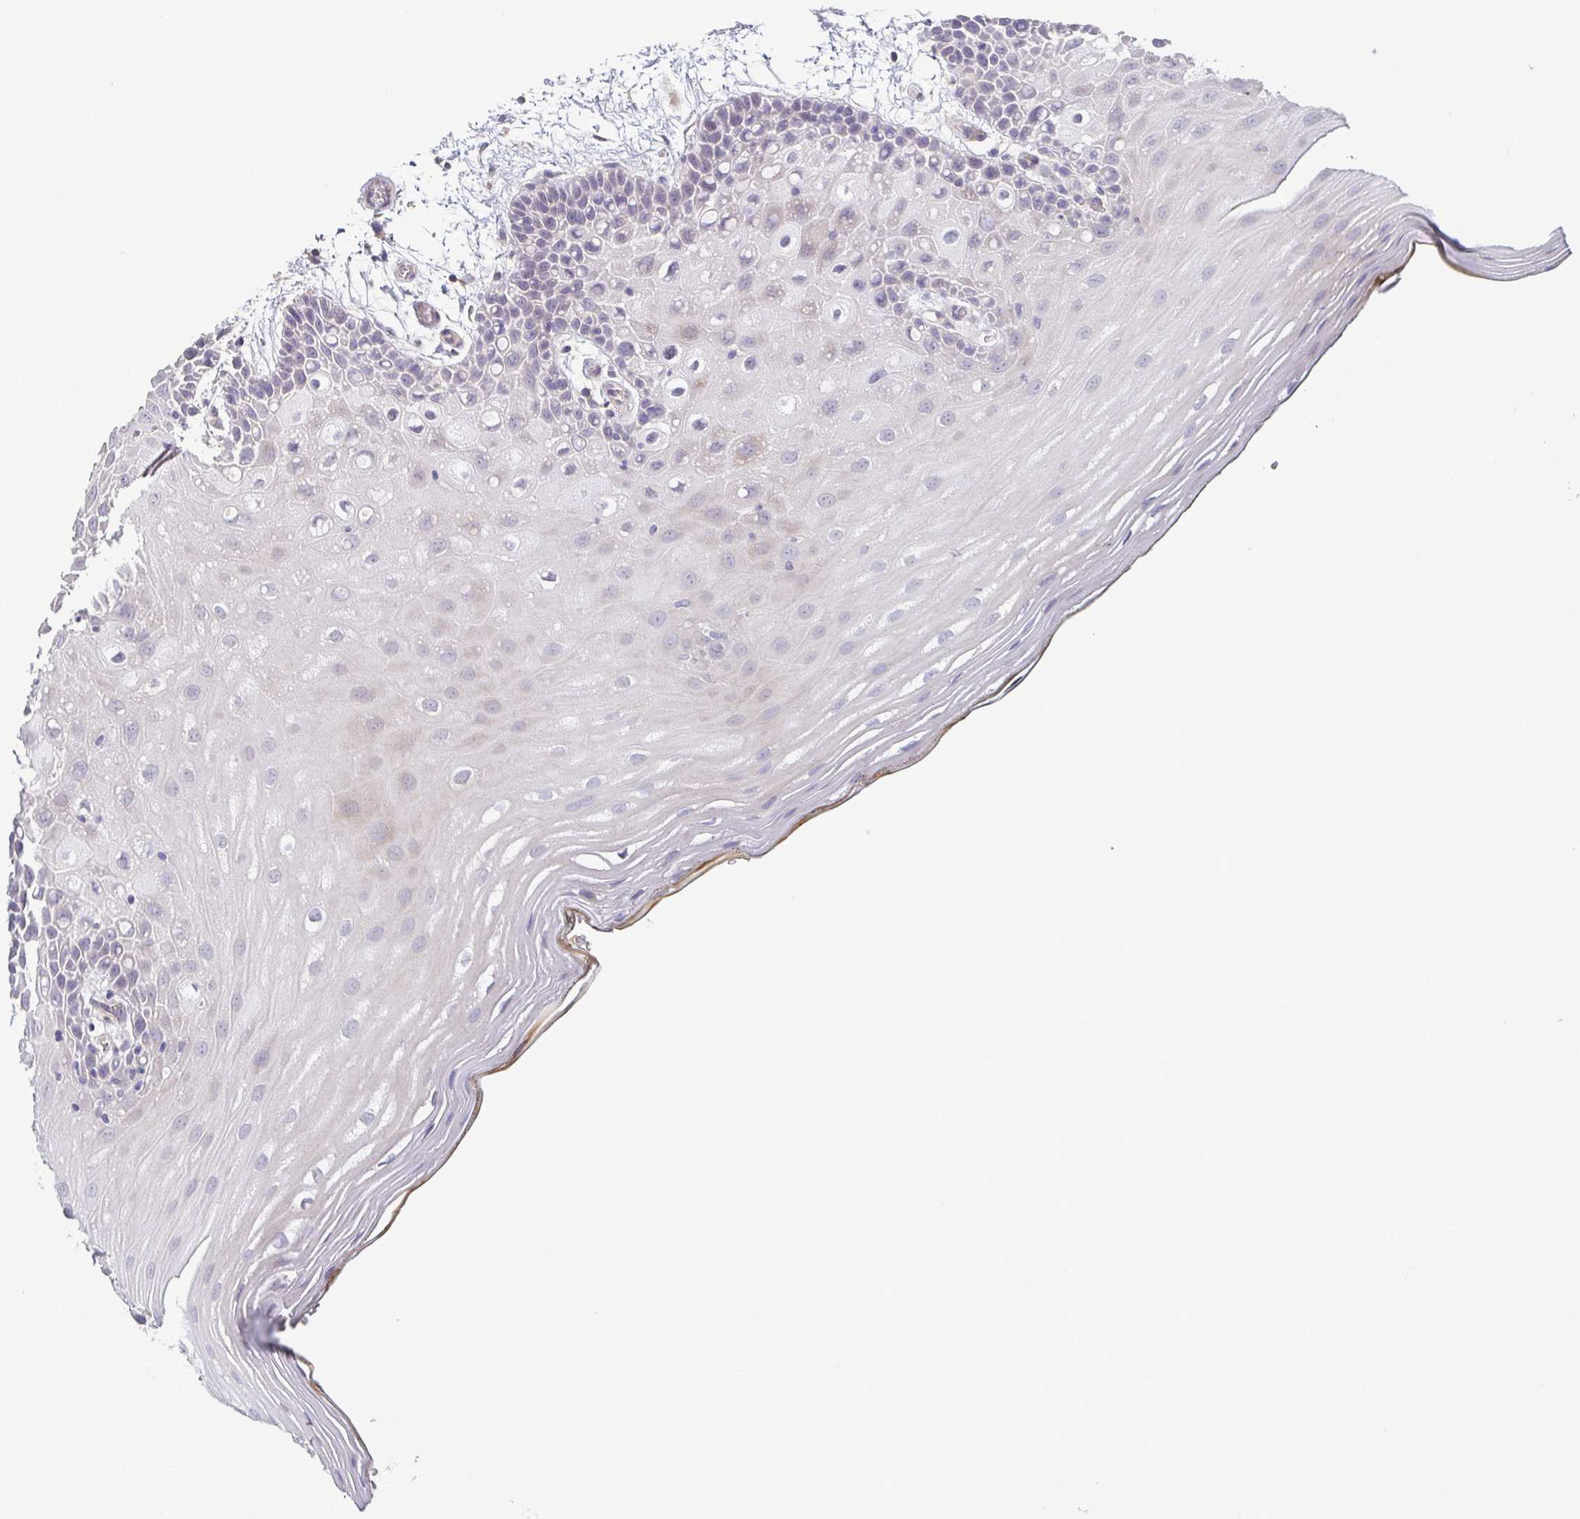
{"staining": {"intensity": "negative", "quantity": "none", "location": "none"}, "tissue": "oral mucosa", "cell_type": "Squamous epithelial cells", "image_type": "normal", "snomed": [{"axis": "morphology", "description": "Normal tissue, NOS"}, {"axis": "morphology", "description": "Squamous cell carcinoma, NOS"}, {"axis": "topography", "description": "Oral tissue"}, {"axis": "topography", "description": "Head-Neck"}], "caption": "DAB (3,3'-diaminobenzidine) immunohistochemical staining of unremarkable human oral mucosa shows no significant positivity in squamous epithelial cells.", "gene": "GLDC", "patient": {"sex": "male", "age": 52}}